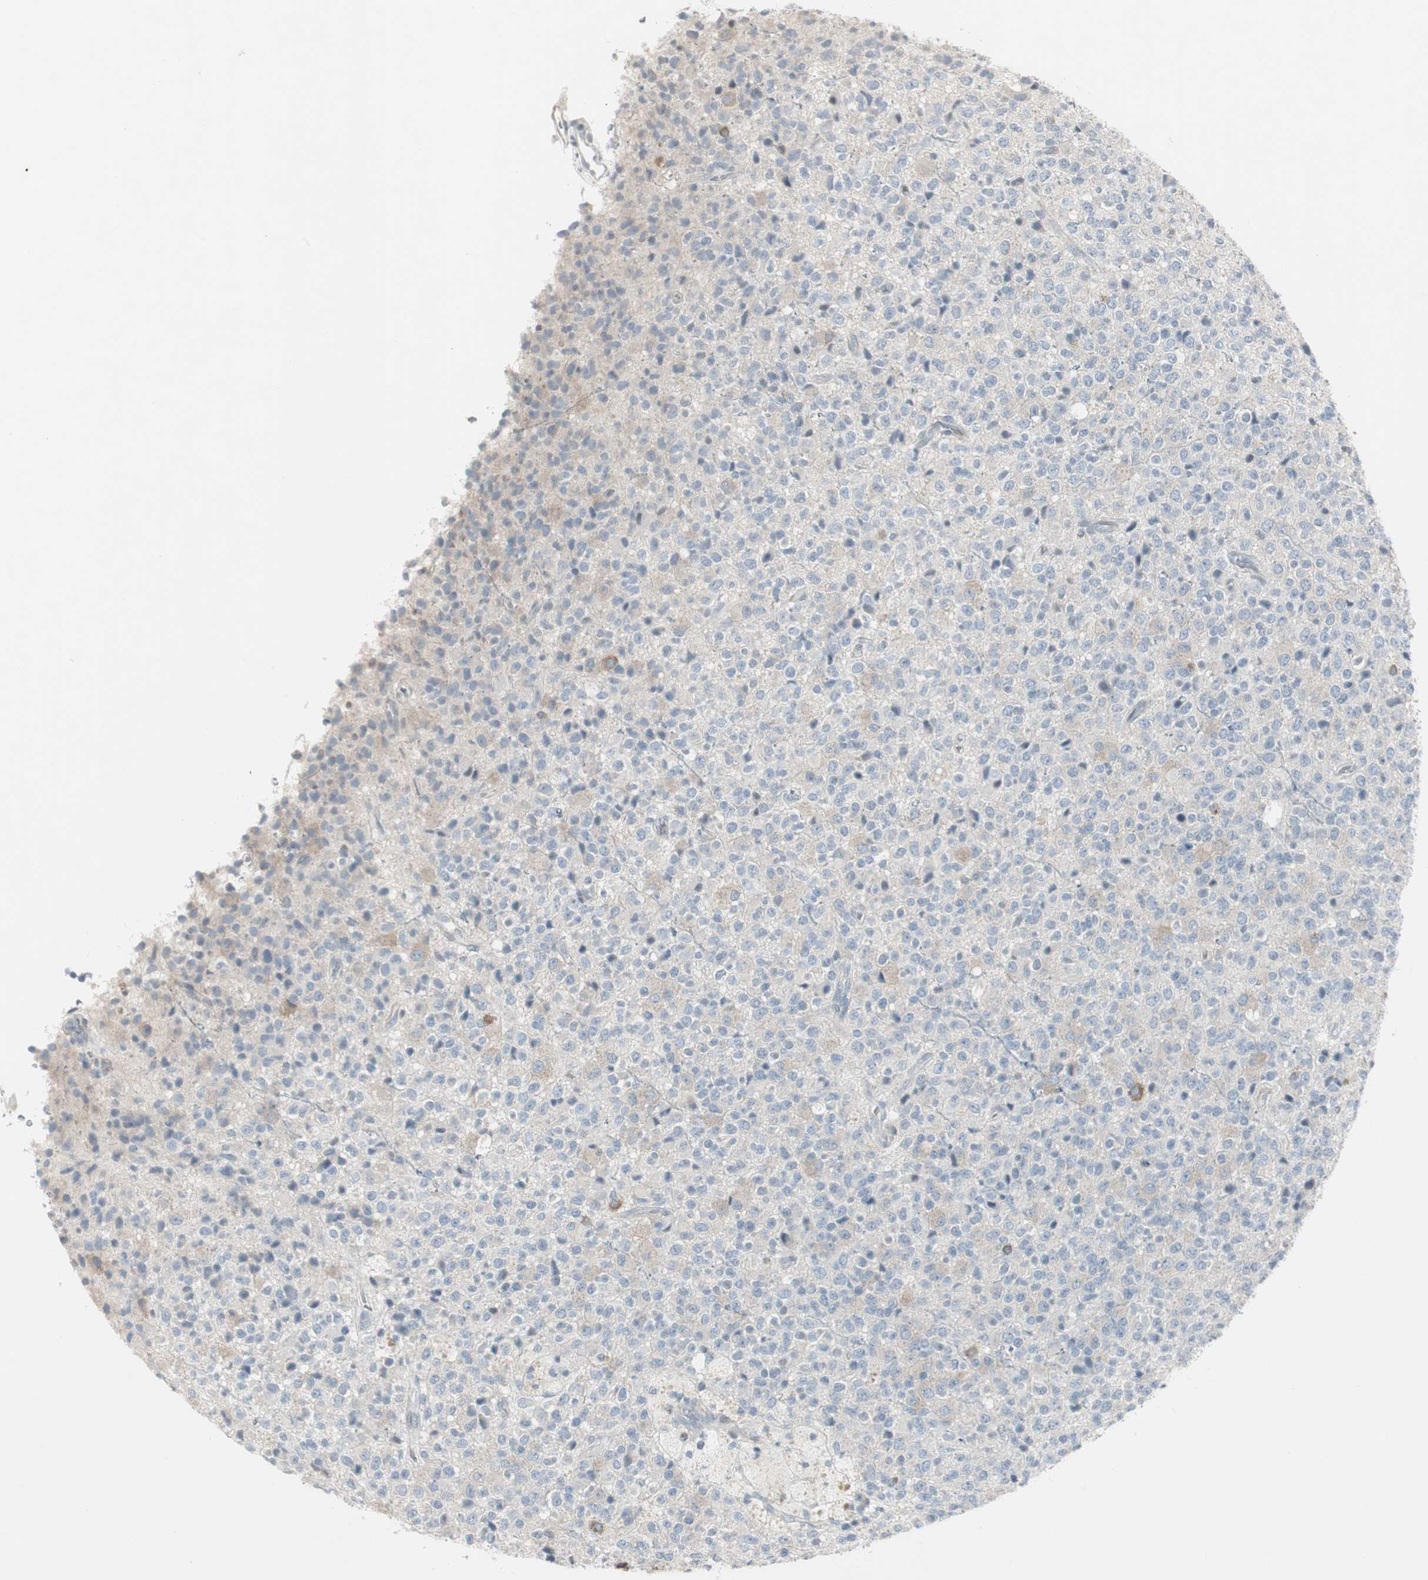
{"staining": {"intensity": "negative", "quantity": "none", "location": "none"}, "tissue": "glioma", "cell_type": "Tumor cells", "image_type": "cancer", "snomed": [{"axis": "morphology", "description": "Glioma, malignant, High grade"}, {"axis": "topography", "description": "pancreas cauda"}], "caption": "IHC photomicrograph of neoplastic tissue: malignant glioma (high-grade) stained with DAB (3,3'-diaminobenzidine) demonstrates no significant protein staining in tumor cells.", "gene": "MAP4K4", "patient": {"sex": "male", "age": 60}}